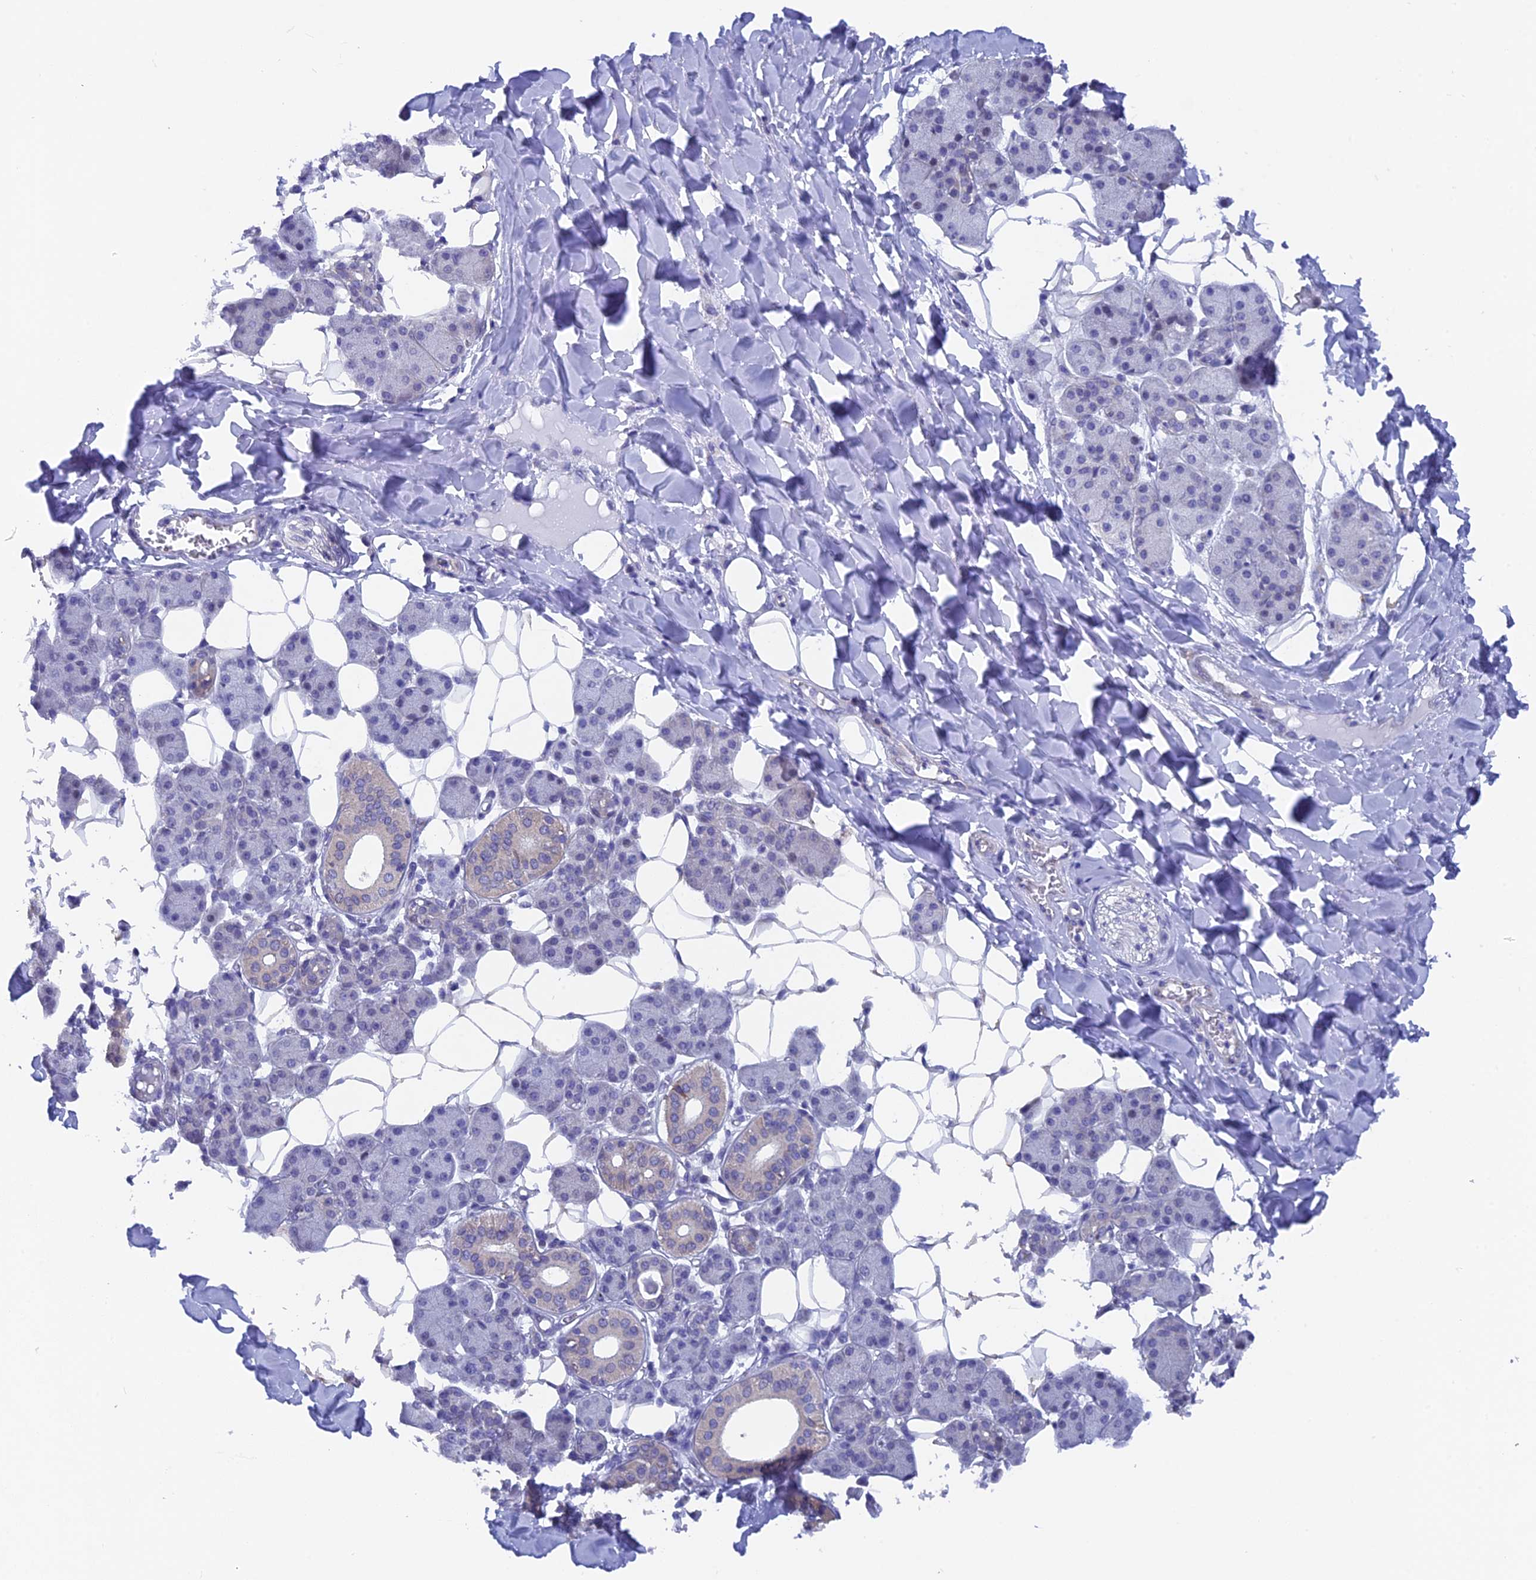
{"staining": {"intensity": "moderate", "quantity": "<25%", "location": "cytoplasmic/membranous"}, "tissue": "salivary gland", "cell_type": "Glandular cells", "image_type": "normal", "snomed": [{"axis": "morphology", "description": "Normal tissue, NOS"}, {"axis": "topography", "description": "Salivary gland"}], "caption": "Immunohistochemistry (IHC) (DAB) staining of benign salivary gland displays moderate cytoplasmic/membranous protein expression in approximately <25% of glandular cells.", "gene": "AK4P3", "patient": {"sex": "female", "age": 33}}